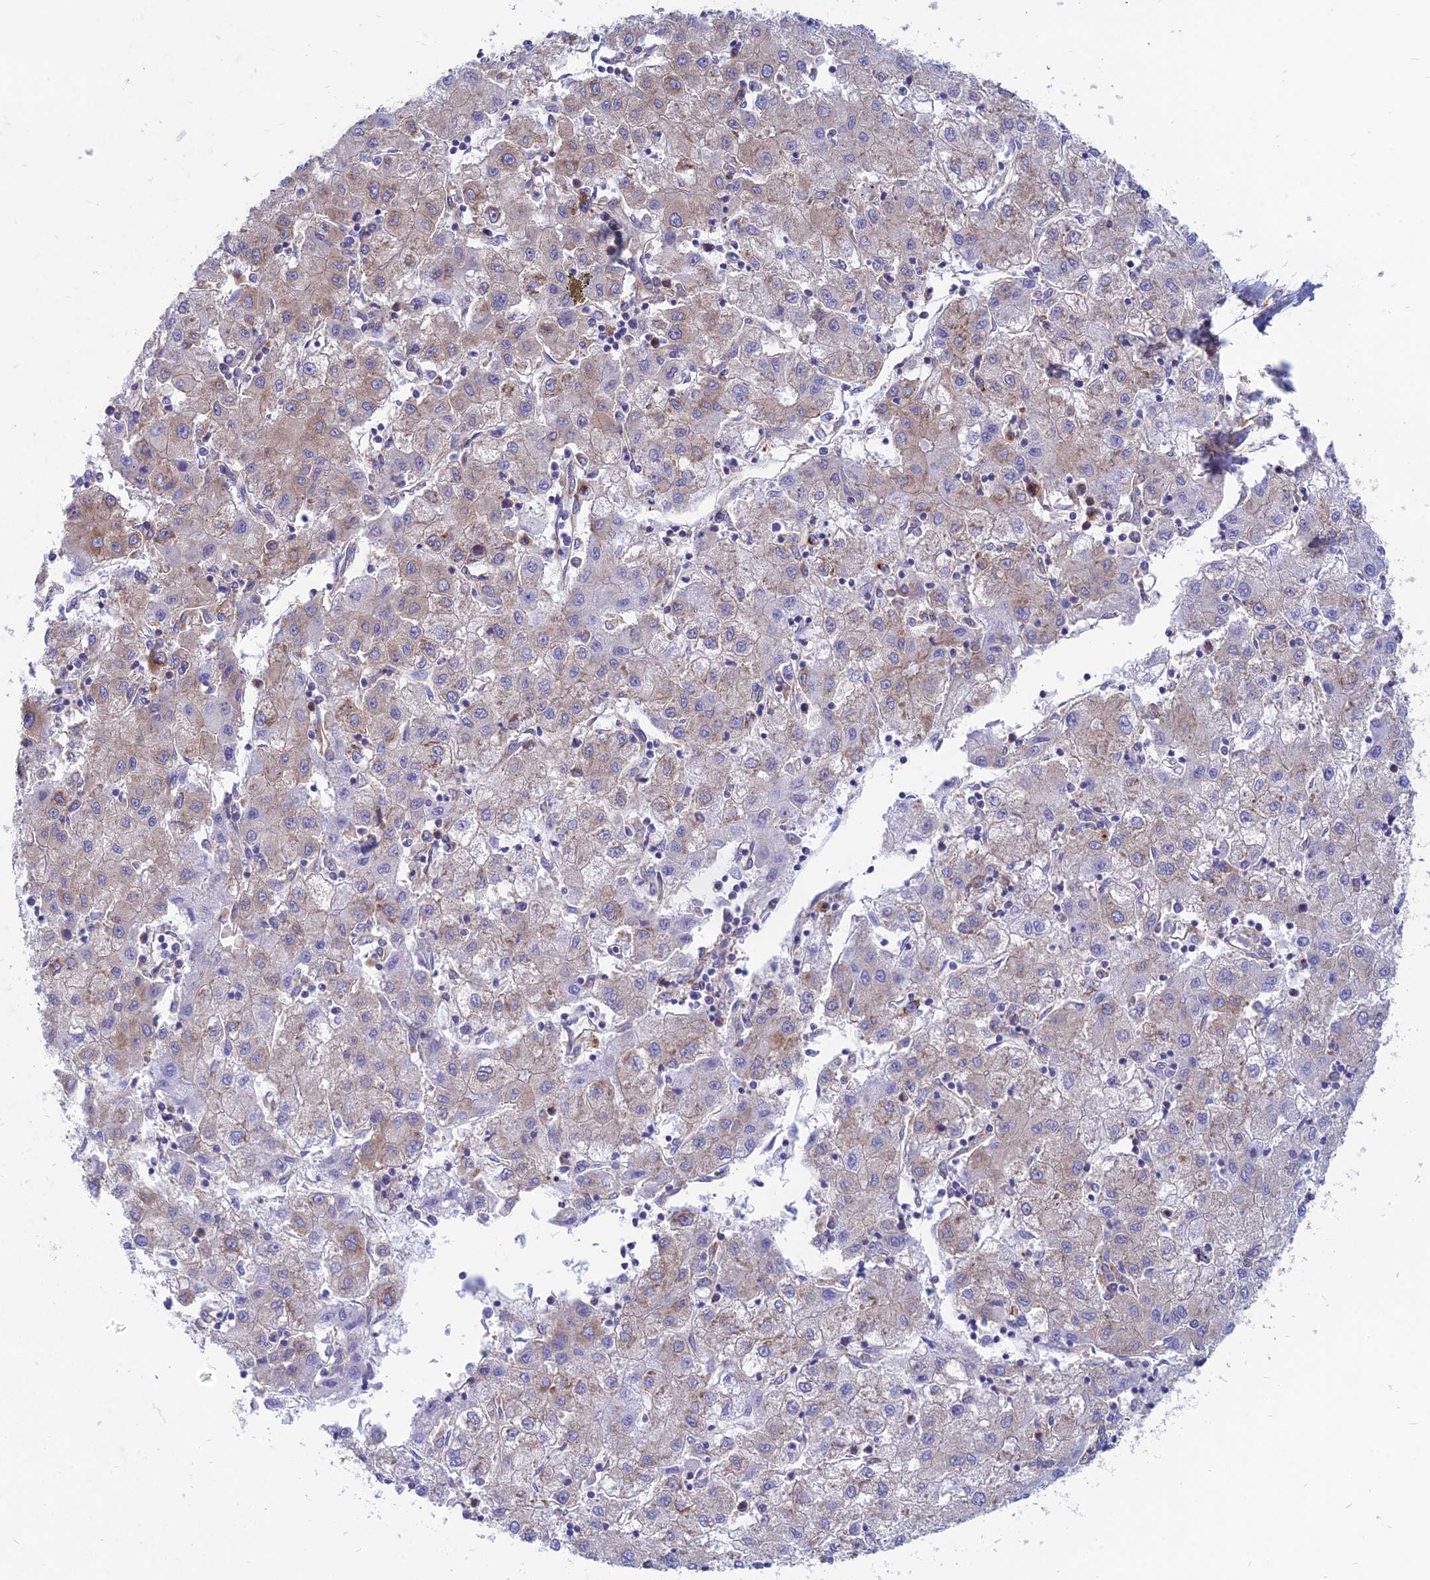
{"staining": {"intensity": "weak", "quantity": "25%-75%", "location": "cytoplasmic/membranous"}, "tissue": "liver cancer", "cell_type": "Tumor cells", "image_type": "cancer", "snomed": [{"axis": "morphology", "description": "Carcinoma, Hepatocellular, NOS"}, {"axis": "topography", "description": "Liver"}], "caption": "A micrograph of liver cancer (hepatocellular carcinoma) stained for a protein exhibits weak cytoplasmic/membranous brown staining in tumor cells. The staining is performed using DAB (3,3'-diaminobenzidine) brown chromogen to label protein expression. The nuclei are counter-stained blue using hematoxylin.", "gene": "TXLNA", "patient": {"sex": "male", "age": 72}}